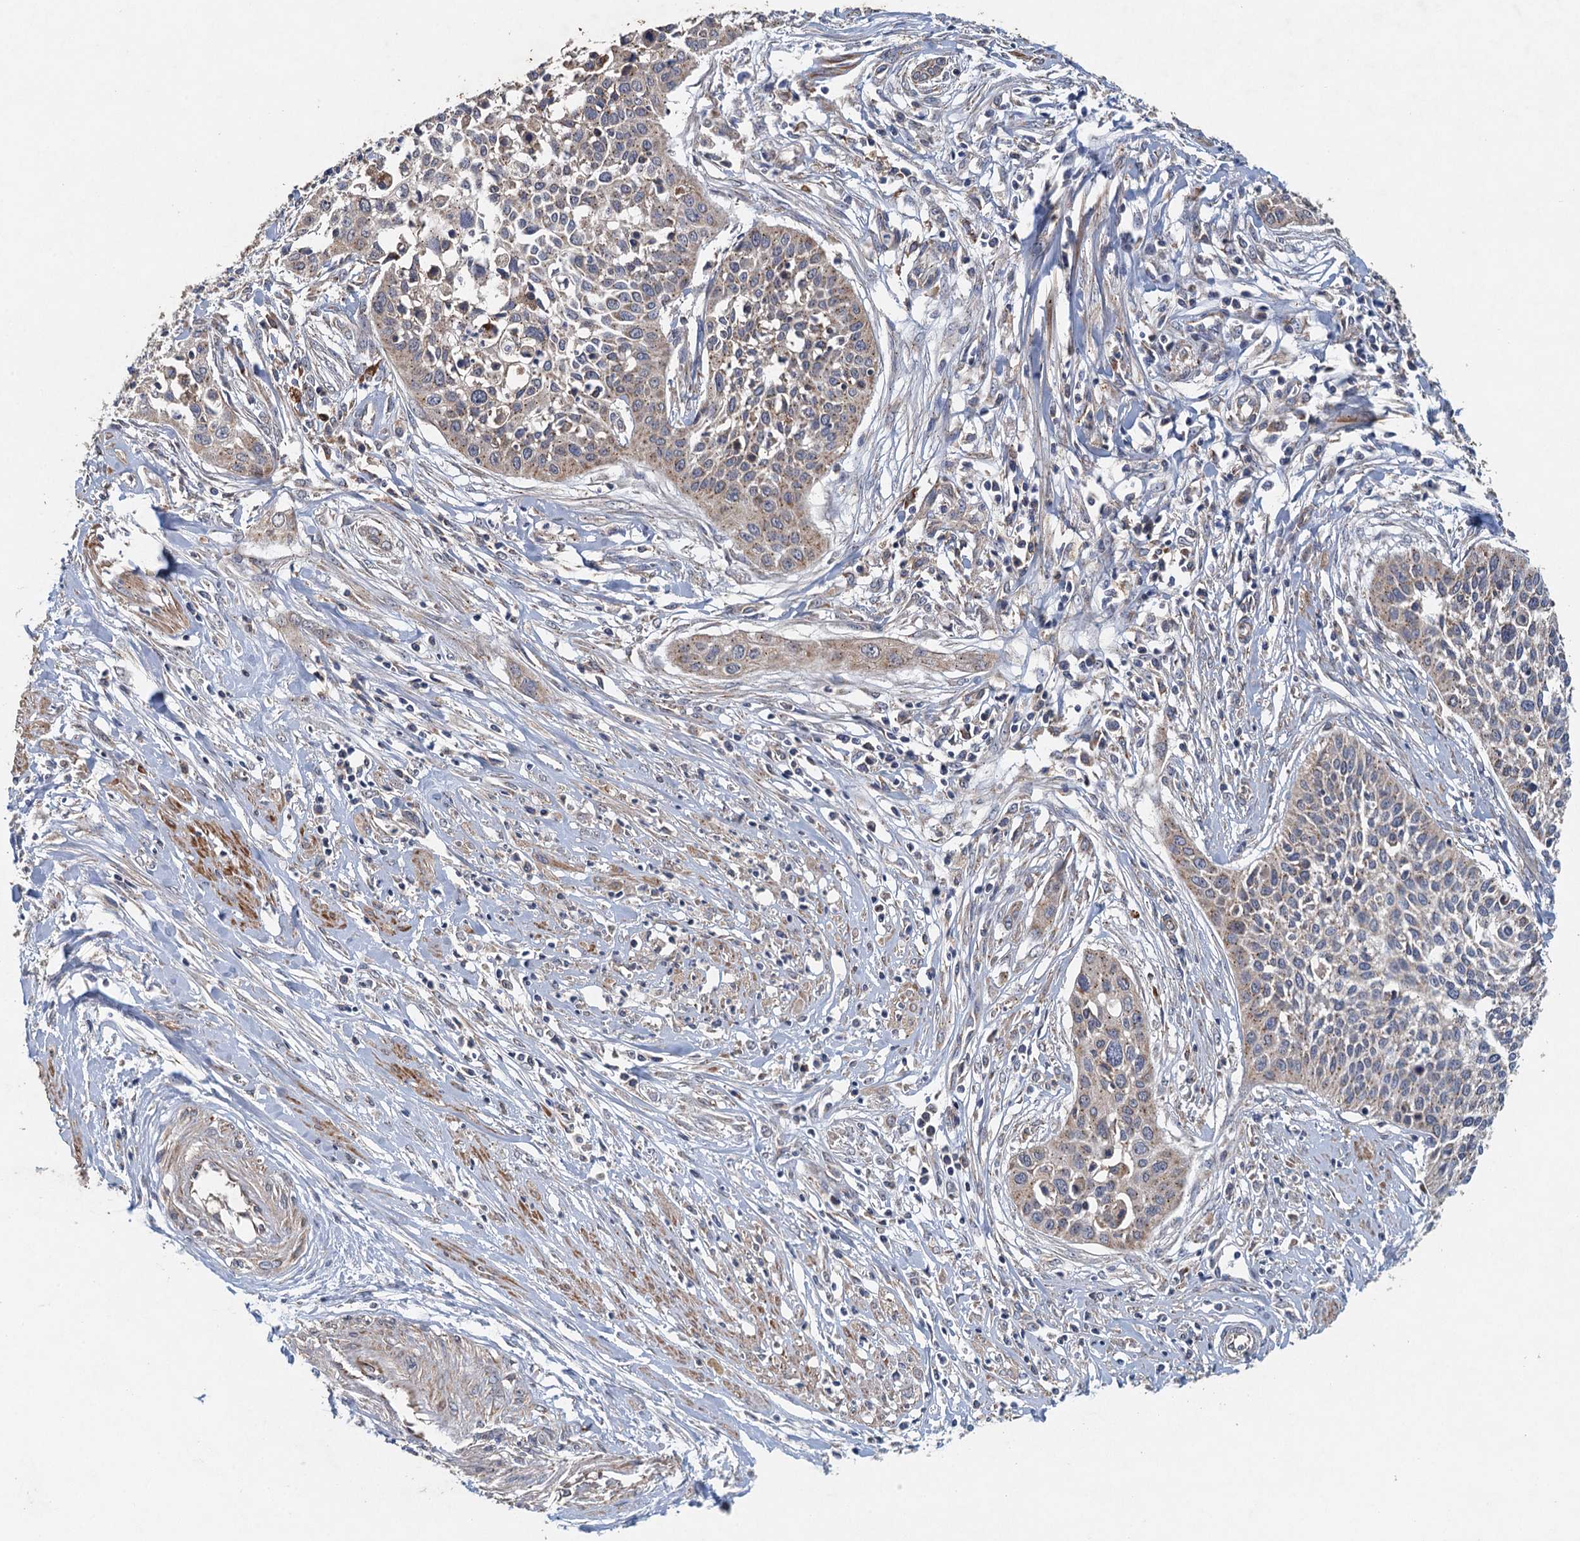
{"staining": {"intensity": "weak", "quantity": "25%-75%", "location": "cytoplasmic/membranous"}, "tissue": "cervical cancer", "cell_type": "Tumor cells", "image_type": "cancer", "snomed": [{"axis": "morphology", "description": "Squamous cell carcinoma, NOS"}, {"axis": "topography", "description": "Cervix"}], "caption": "Squamous cell carcinoma (cervical) was stained to show a protein in brown. There is low levels of weak cytoplasmic/membranous positivity in about 25%-75% of tumor cells.", "gene": "BCS1L", "patient": {"sex": "female", "age": 34}}